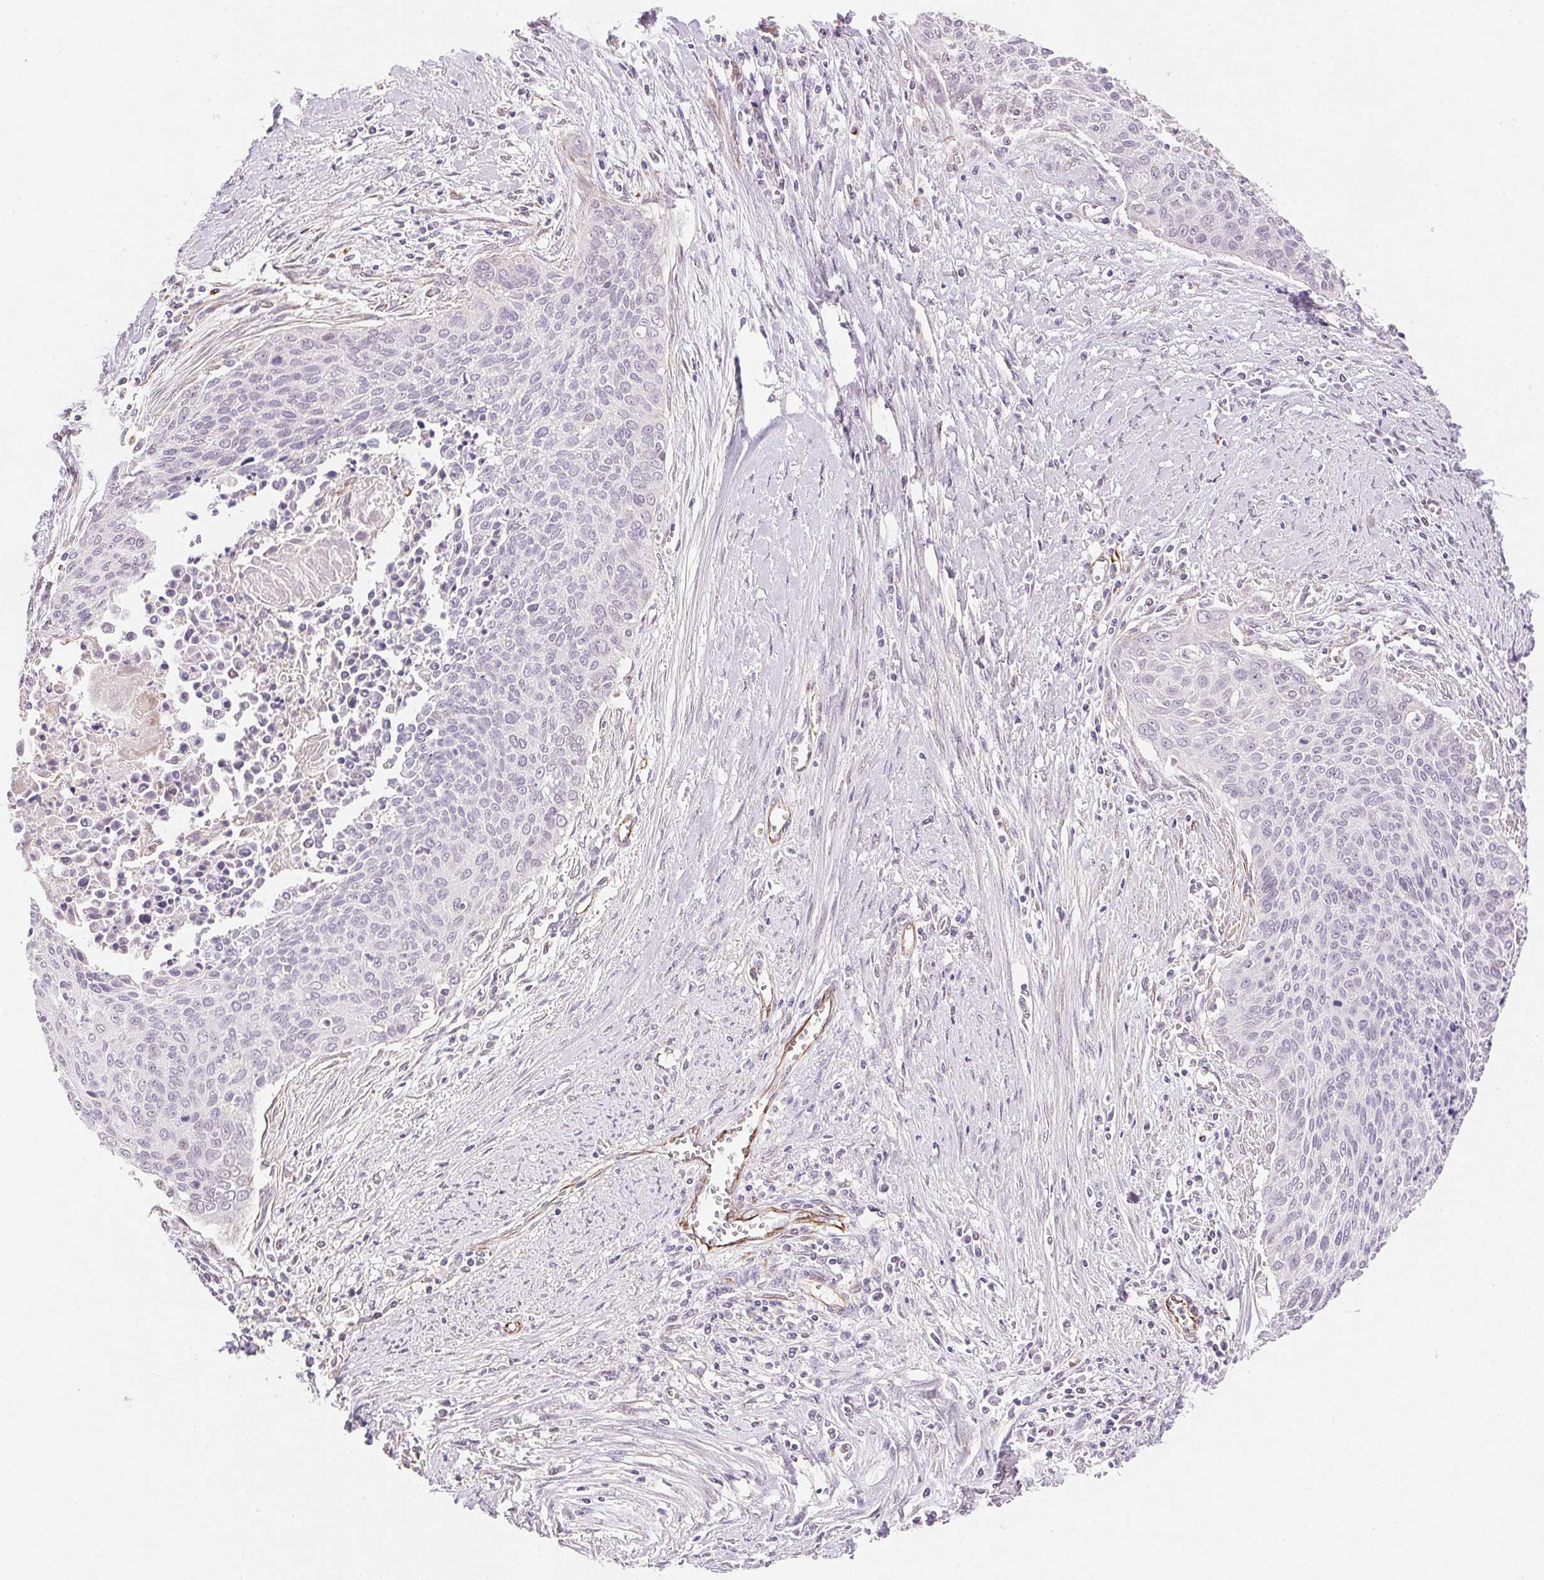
{"staining": {"intensity": "negative", "quantity": "none", "location": "none"}, "tissue": "cervical cancer", "cell_type": "Tumor cells", "image_type": "cancer", "snomed": [{"axis": "morphology", "description": "Squamous cell carcinoma, NOS"}, {"axis": "topography", "description": "Cervix"}], "caption": "A photomicrograph of human cervical cancer is negative for staining in tumor cells. (DAB (3,3'-diaminobenzidine) IHC, high magnification).", "gene": "GYG2", "patient": {"sex": "female", "age": 55}}